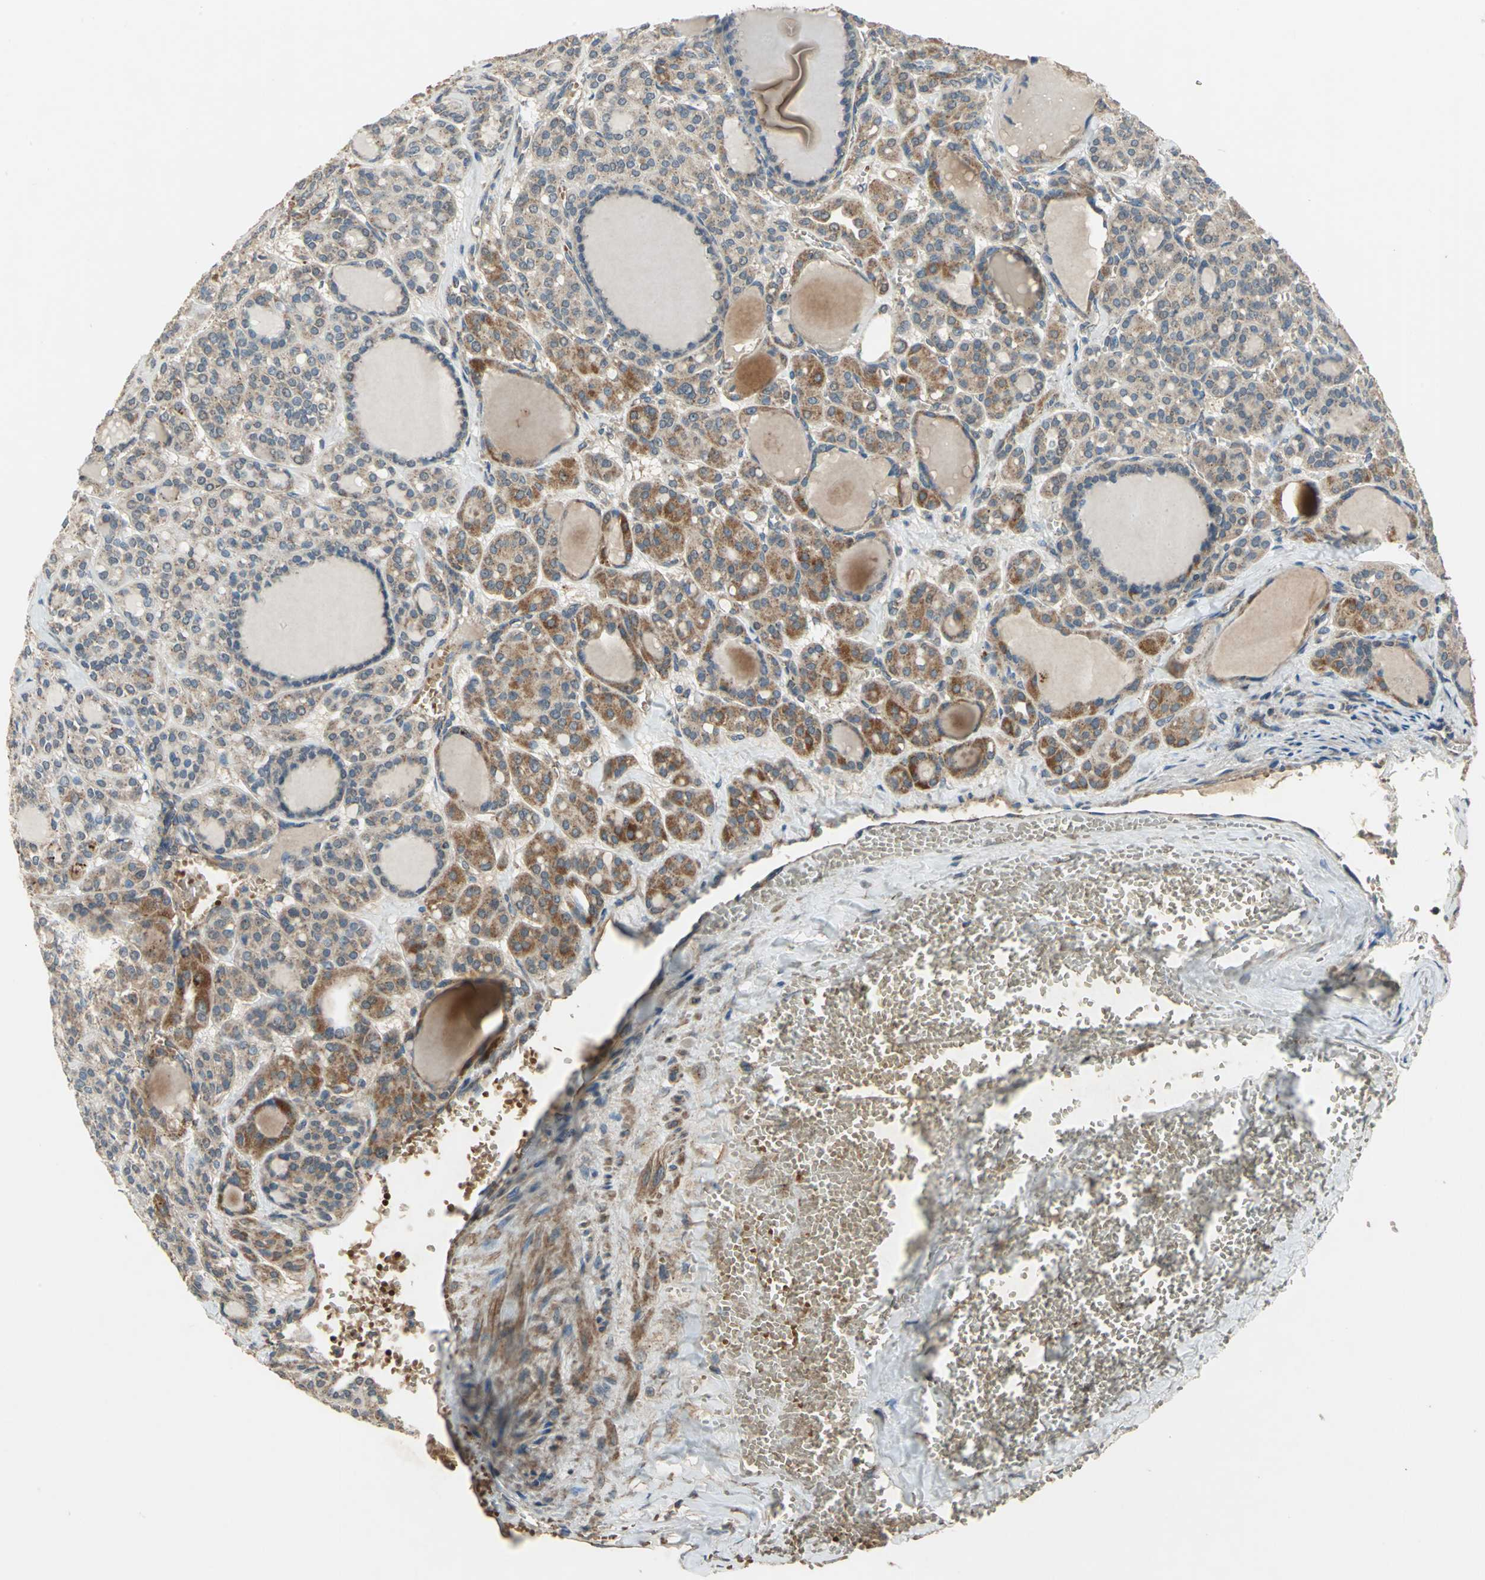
{"staining": {"intensity": "strong", "quantity": ">75%", "location": "cytoplasmic/membranous"}, "tissue": "thyroid cancer", "cell_type": "Tumor cells", "image_type": "cancer", "snomed": [{"axis": "morphology", "description": "Follicular adenoma carcinoma, NOS"}, {"axis": "topography", "description": "Thyroid gland"}], "caption": "The histopathology image displays immunohistochemical staining of thyroid cancer (follicular adenoma carcinoma). There is strong cytoplasmic/membranous positivity is appreciated in approximately >75% of tumor cells.", "gene": "POLRMT", "patient": {"sex": "female", "age": 71}}